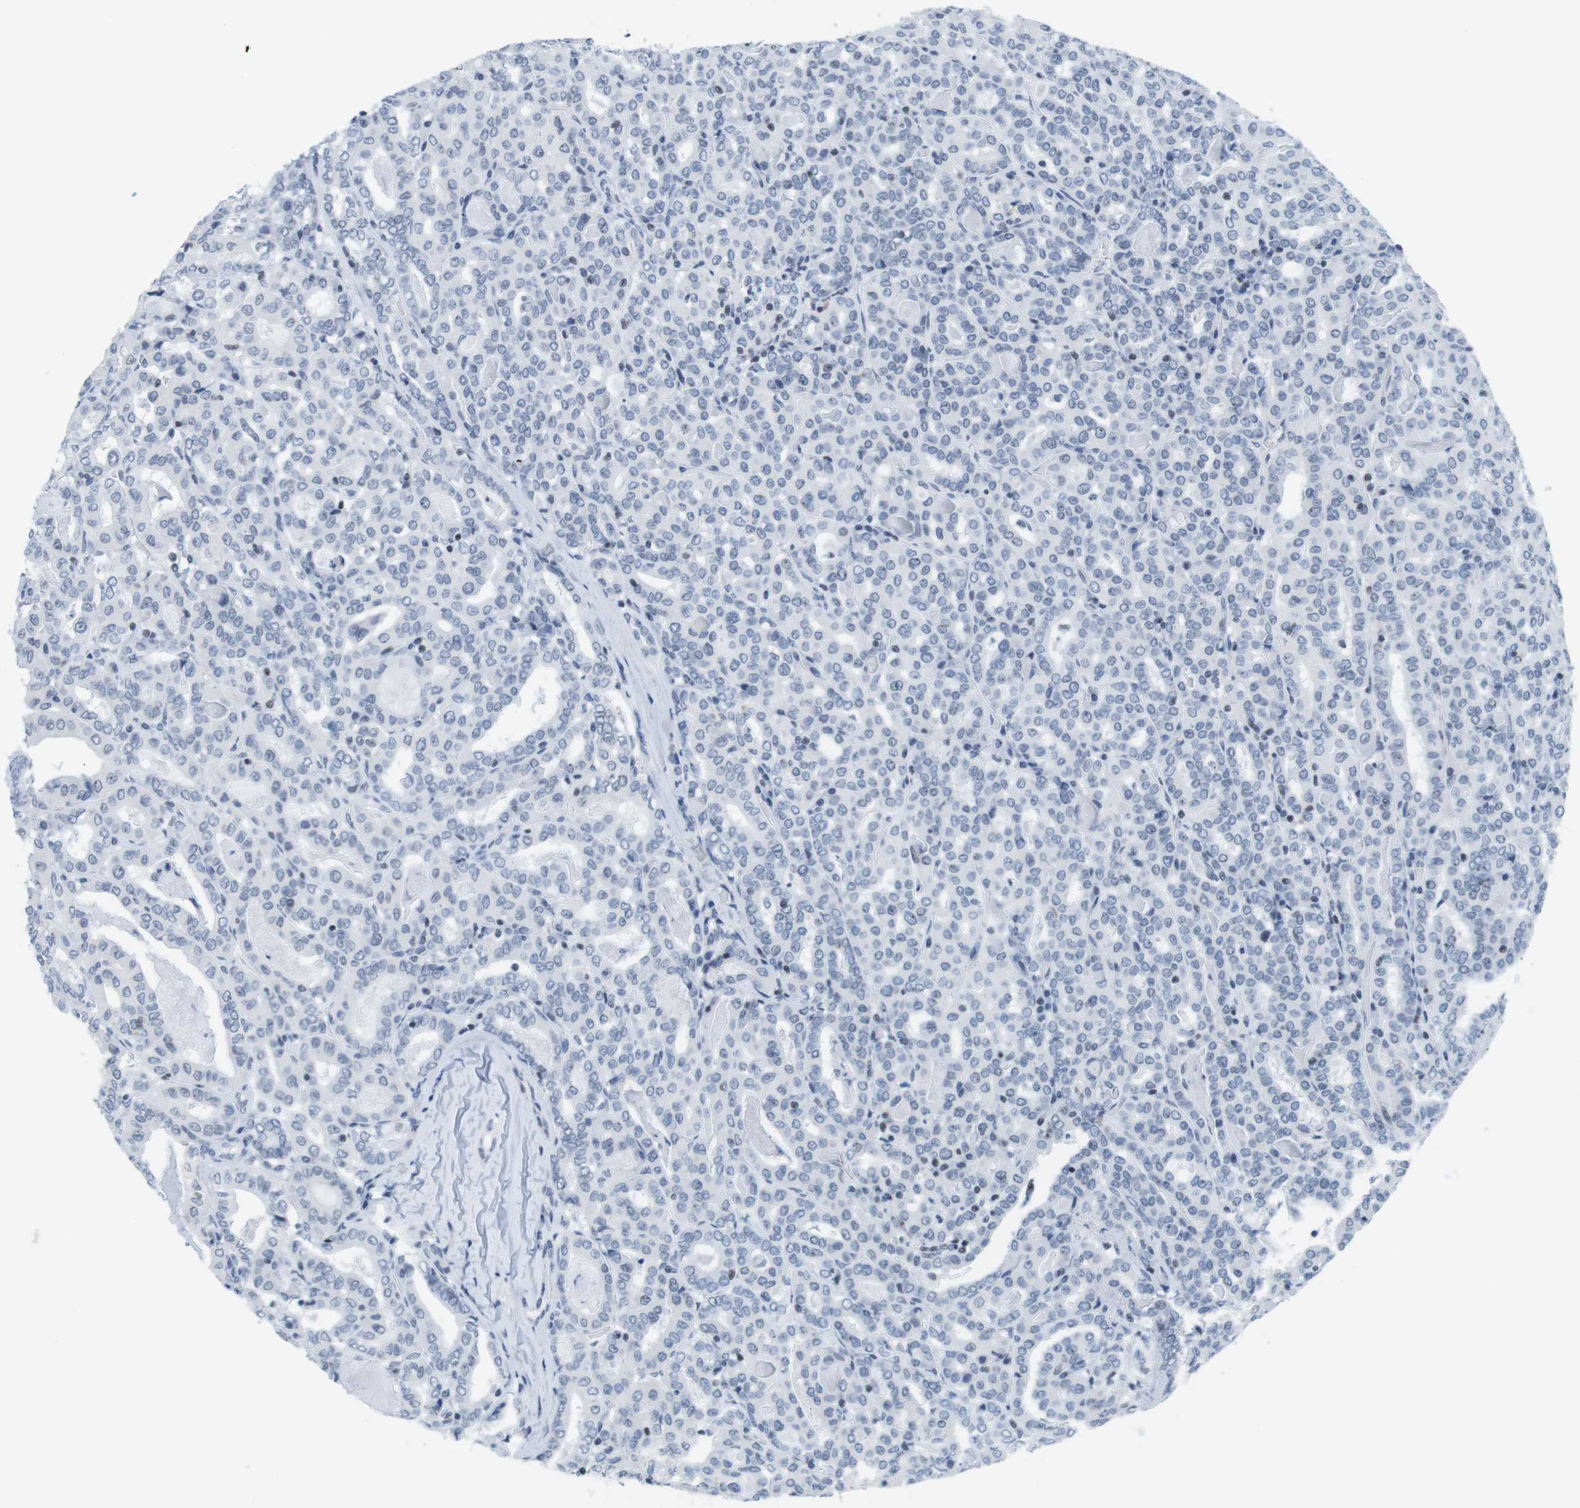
{"staining": {"intensity": "negative", "quantity": "none", "location": "none"}, "tissue": "thyroid cancer", "cell_type": "Tumor cells", "image_type": "cancer", "snomed": [{"axis": "morphology", "description": "Papillary adenocarcinoma, NOS"}, {"axis": "topography", "description": "Thyroid gland"}], "caption": "High magnification brightfield microscopy of thyroid cancer (papillary adenocarcinoma) stained with DAB (brown) and counterstained with hematoxylin (blue): tumor cells show no significant positivity.", "gene": "NIFK", "patient": {"sex": "female", "age": 42}}